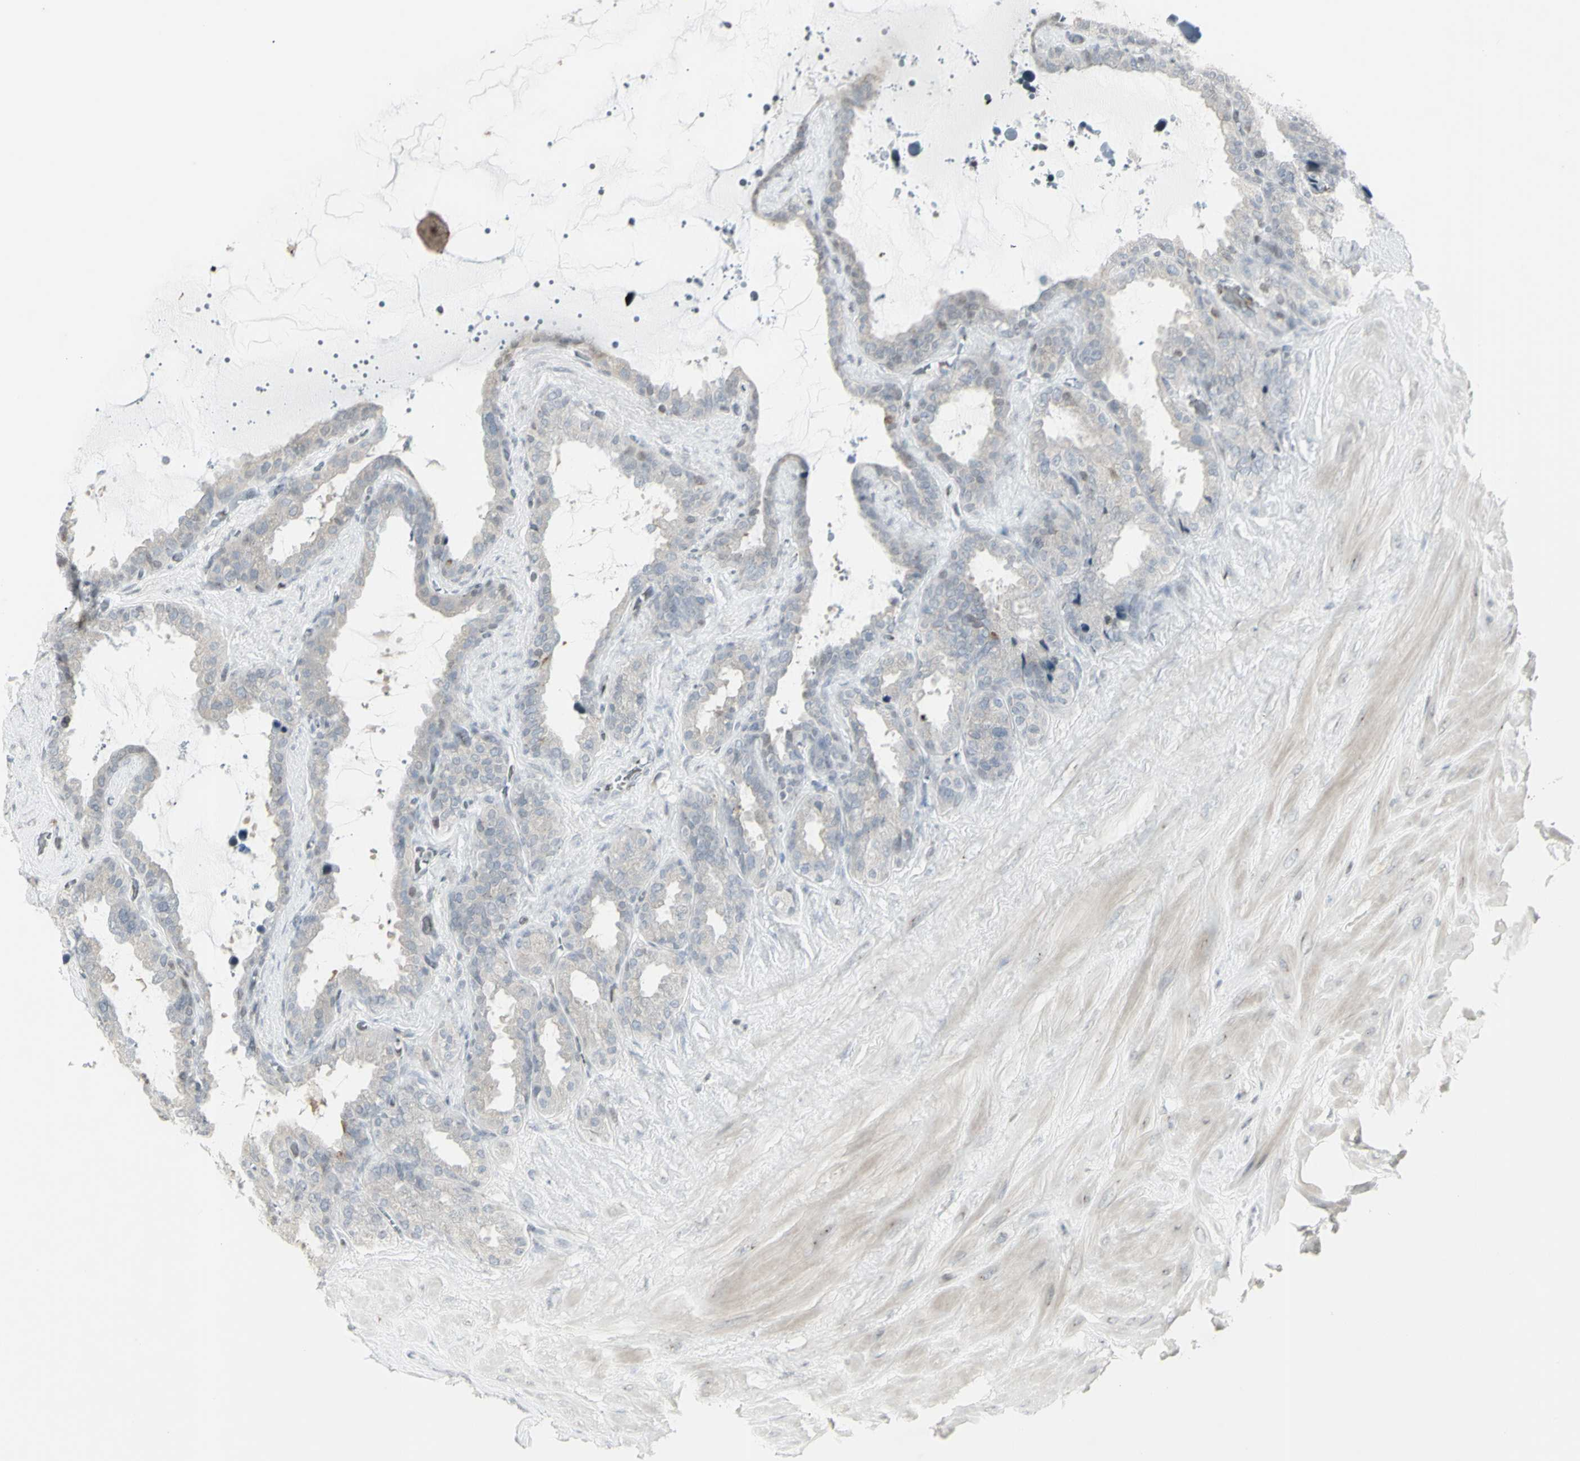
{"staining": {"intensity": "weak", "quantity": "<25%", "location": "cytoplasmic/membranous"}, "tissue": "seminal vesicle", "cell_type": "Glandular cells", "image_type": "normal", "snomed": [{"axis": "morphology", "description": "Normal tissue, NOS"}, {"axis": "topography", "description": "Seminal veicle"}], "caption": "Glandular cells are negative for brown protein staining in benign seminal vesicle.", "gene": "MUC5AC", "patient": {"sex": "male", "age": 46}}